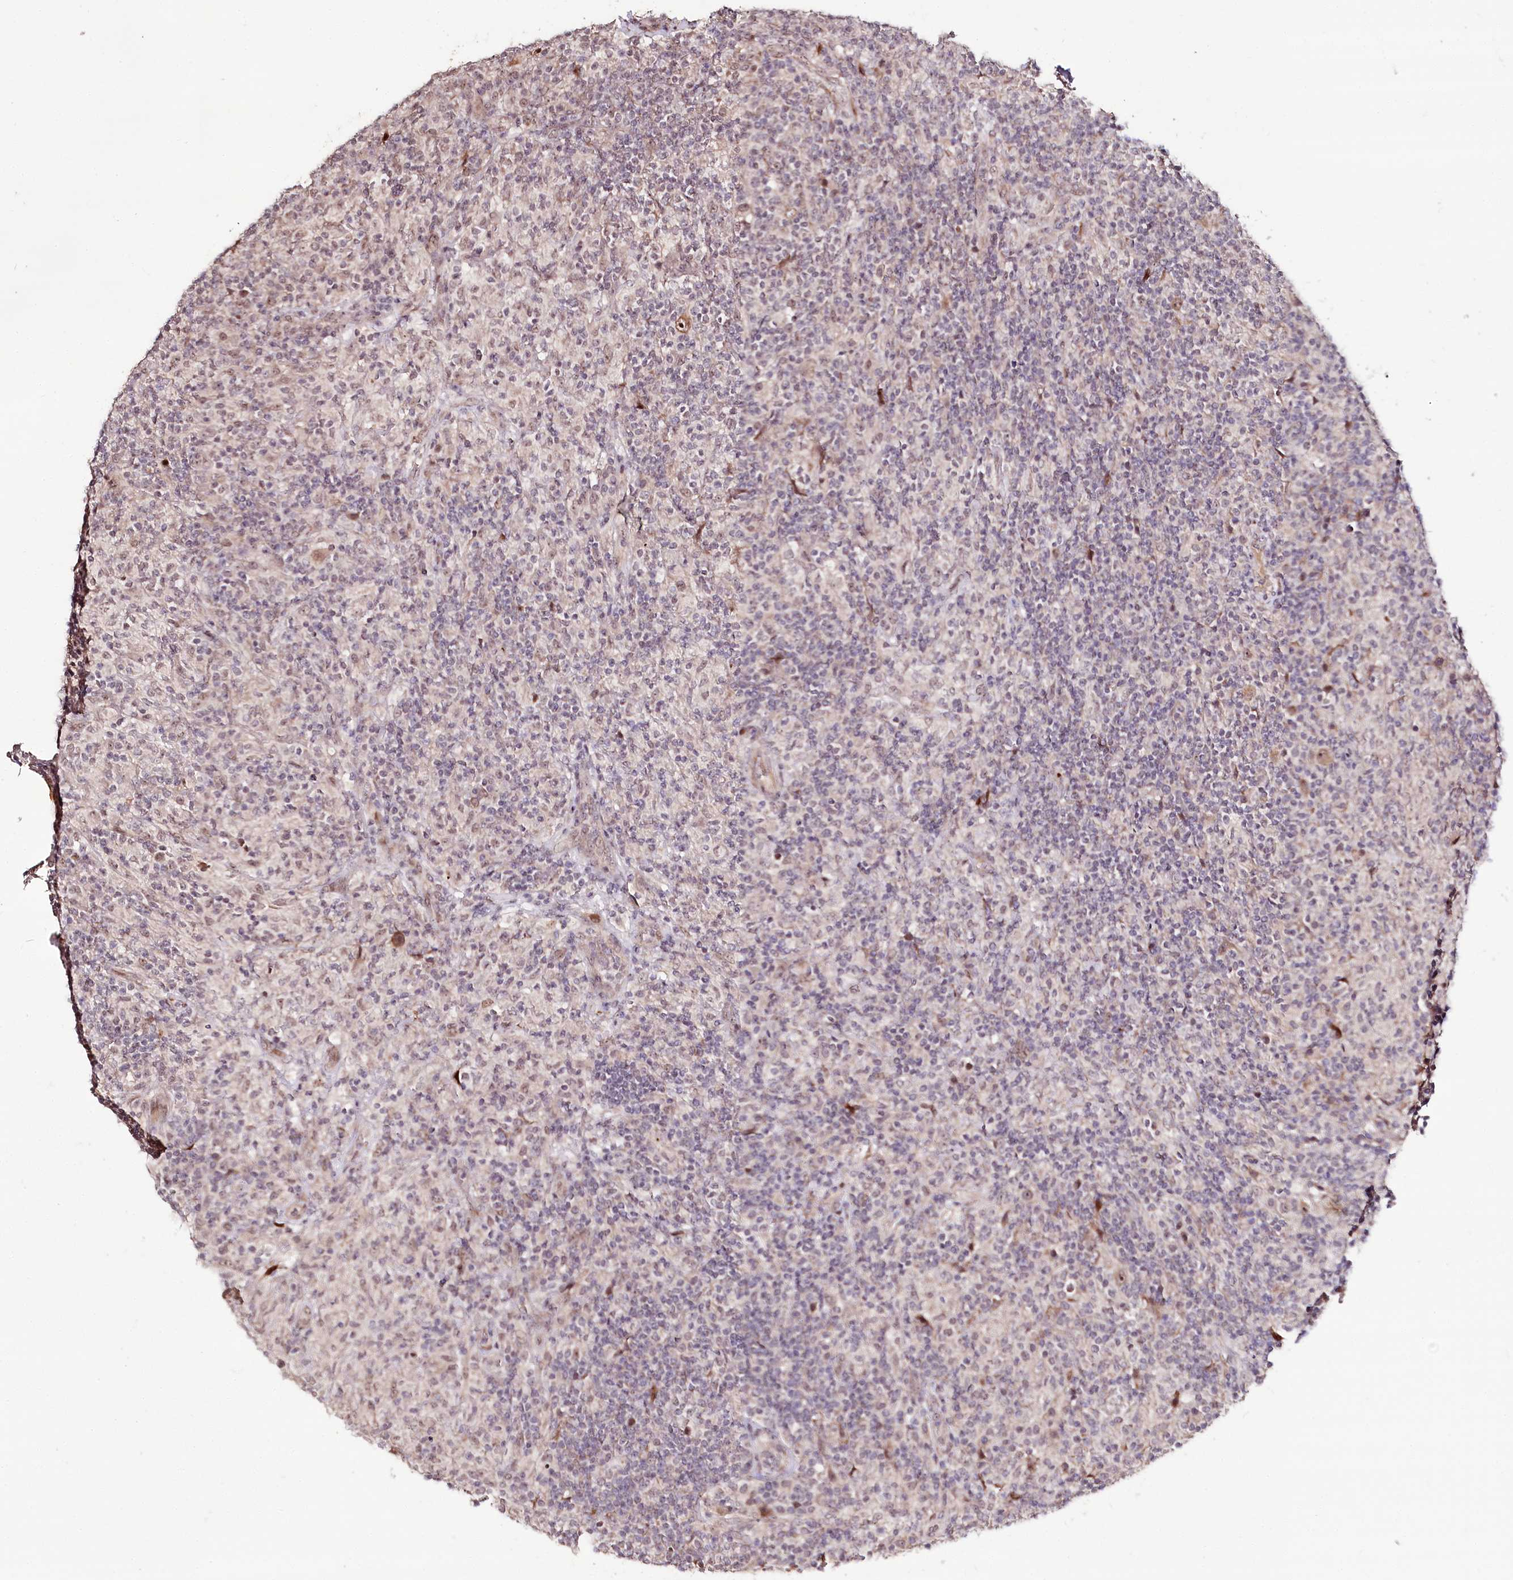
{"staining": {"intensity": "moderate", "quantity": ">75%", "location": "cytoplasmic/membranous,nuclear"}, "tissue": "lymphoma", "cell_type": "Tumor cells", "image_type": "cancer", "snomed": [{"axis": "morphology", "description": "Hodgkin's disease, NOS"}, {"axis": "topography", "description": "Lymph node"}], "caption": "Lymphoma stained with a protein marker displays moderate staining in tumor cells.", "gene": "DMP1", "patient": {"sex": "male", "age": 70}}